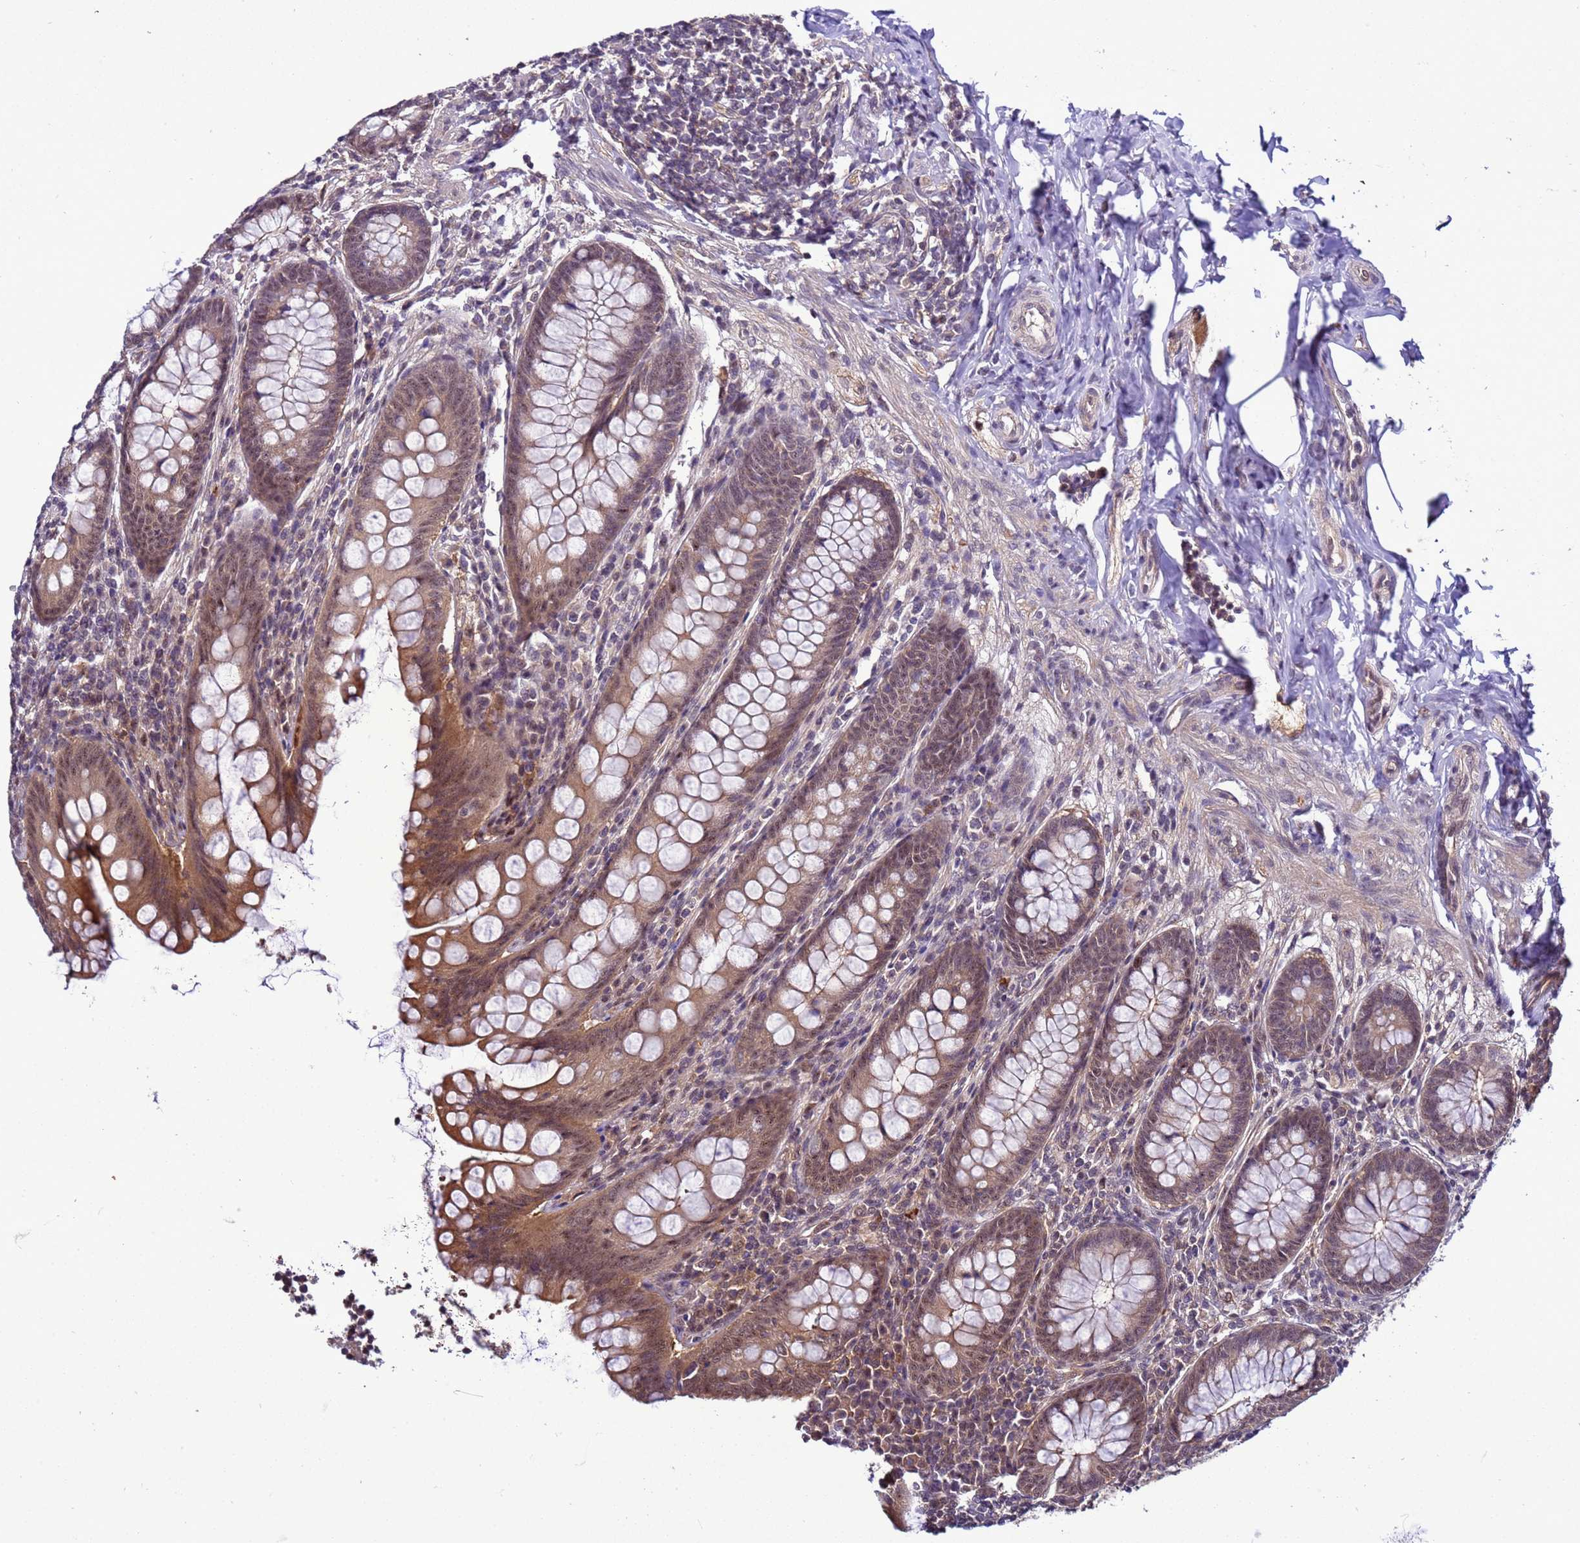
{"staining": {"intensity": "moderate", "quantity": ">75%", "location": "cytoplasmic/membranous,nuclear"}, "tissue": "appendix", "cell_type": "Glandular cells", "image_type": "normal", "snomed": [{"axis": "morphology", "description": "Normal tissue, NOS"}, {"axis": "topography", "description": "Appendix"}], "caption": "DAB immunohistochemical staining of benign appendix exhibits moderate cytoplasmic/membranous,nuclear protein positivity in approximately >75% of glandular cells.", "gene": "GEN1", "patient": {"sex": "female", "age": 33}}